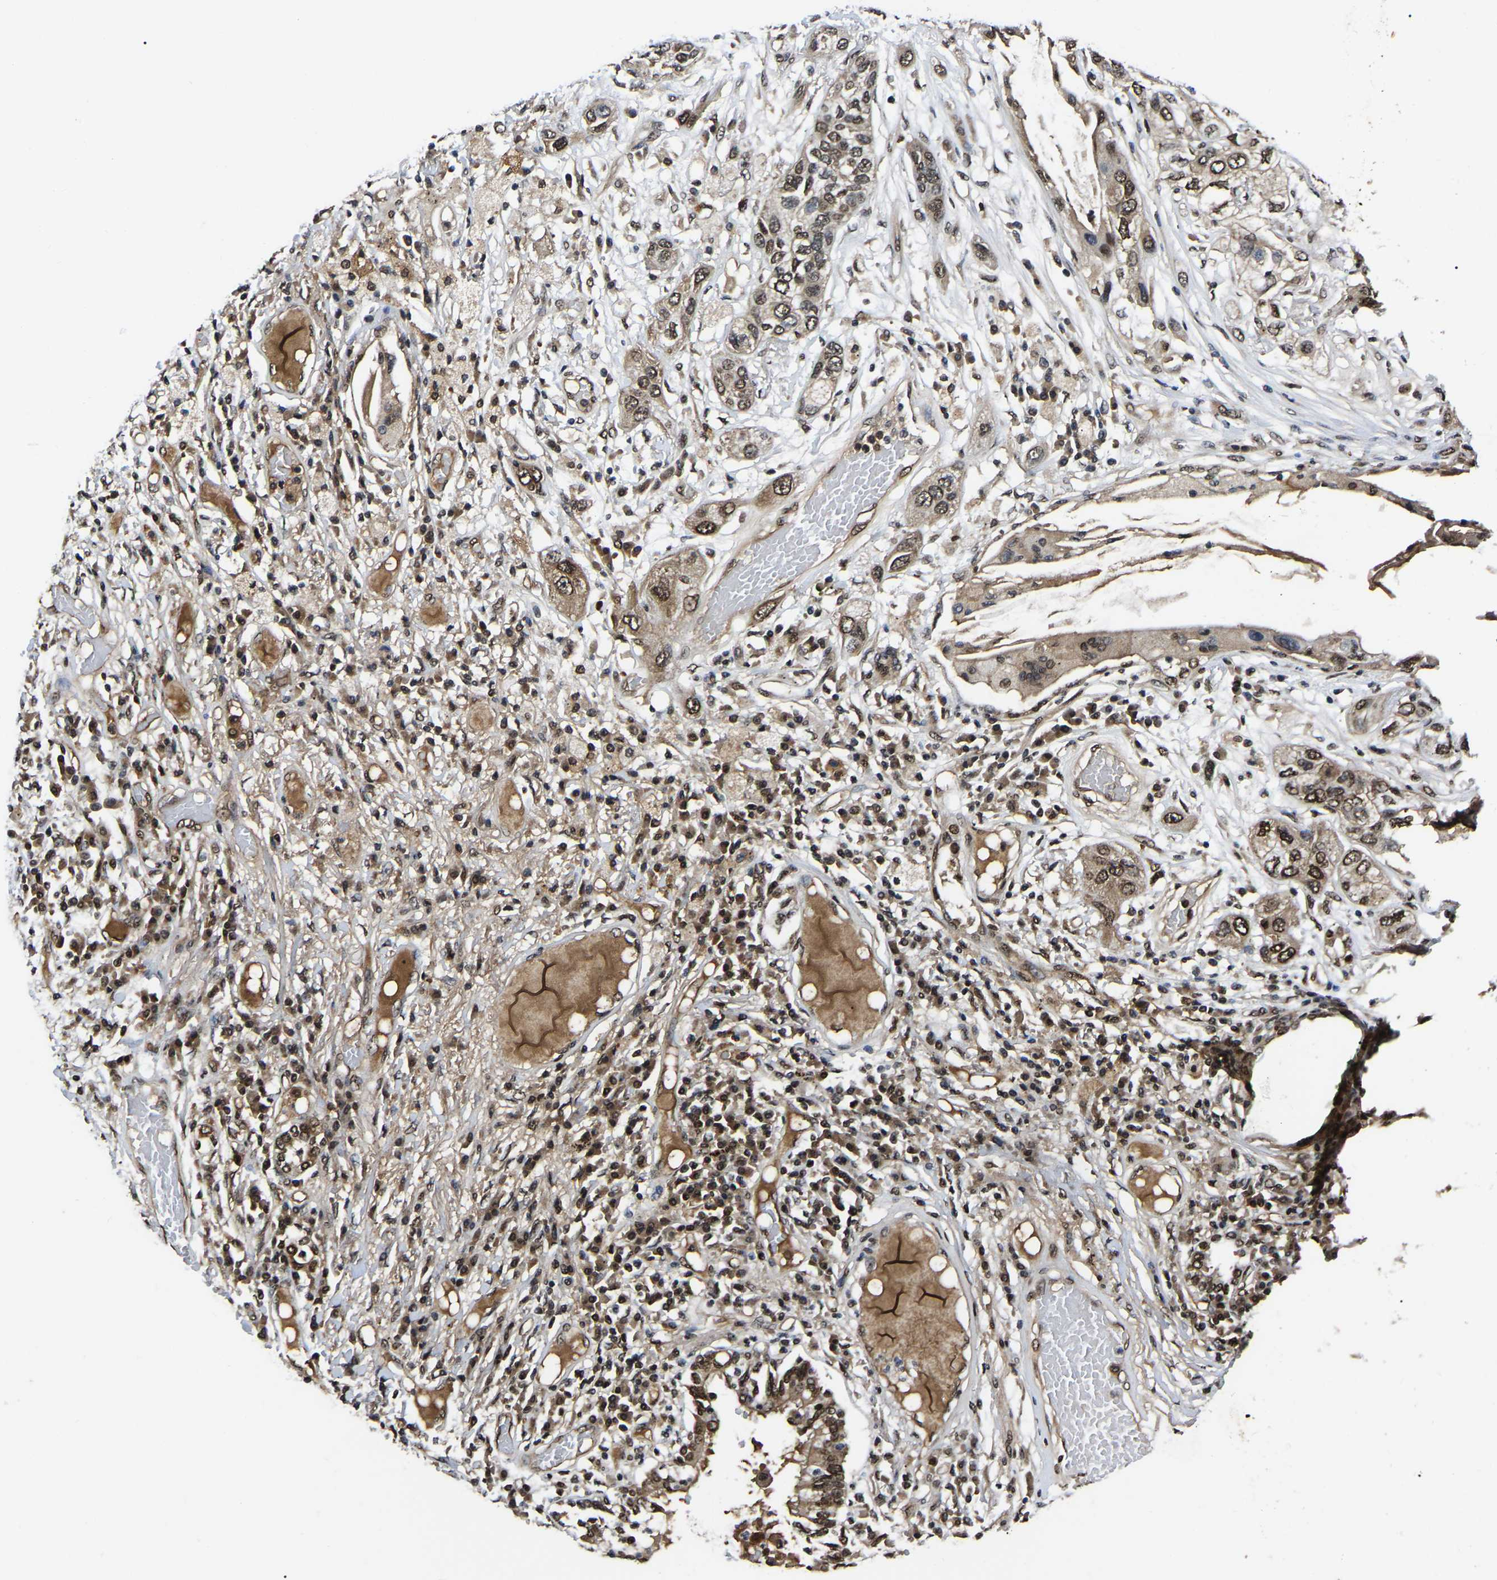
{"staining": {"intensity": "strong", "quantity": ">75%", "location": "nuclear"}, "tissue": "lung cancer", "cell_type": "Tumor cells", "image_type": "cancer", "snomed": [{"axis": "morphology", "description": "Squamous cell carcinoma, NOS"}, {"axis": "topography", "description": "Lung"}], "caption": "Approximately >75% of tumor cells in human lung squamous cell carcinoma show strong nuclear protein positivity as visualized by brown immunohistochemical staining.", "gene": "TRIM35", "patient": {"sex": "male", "age": 71}}